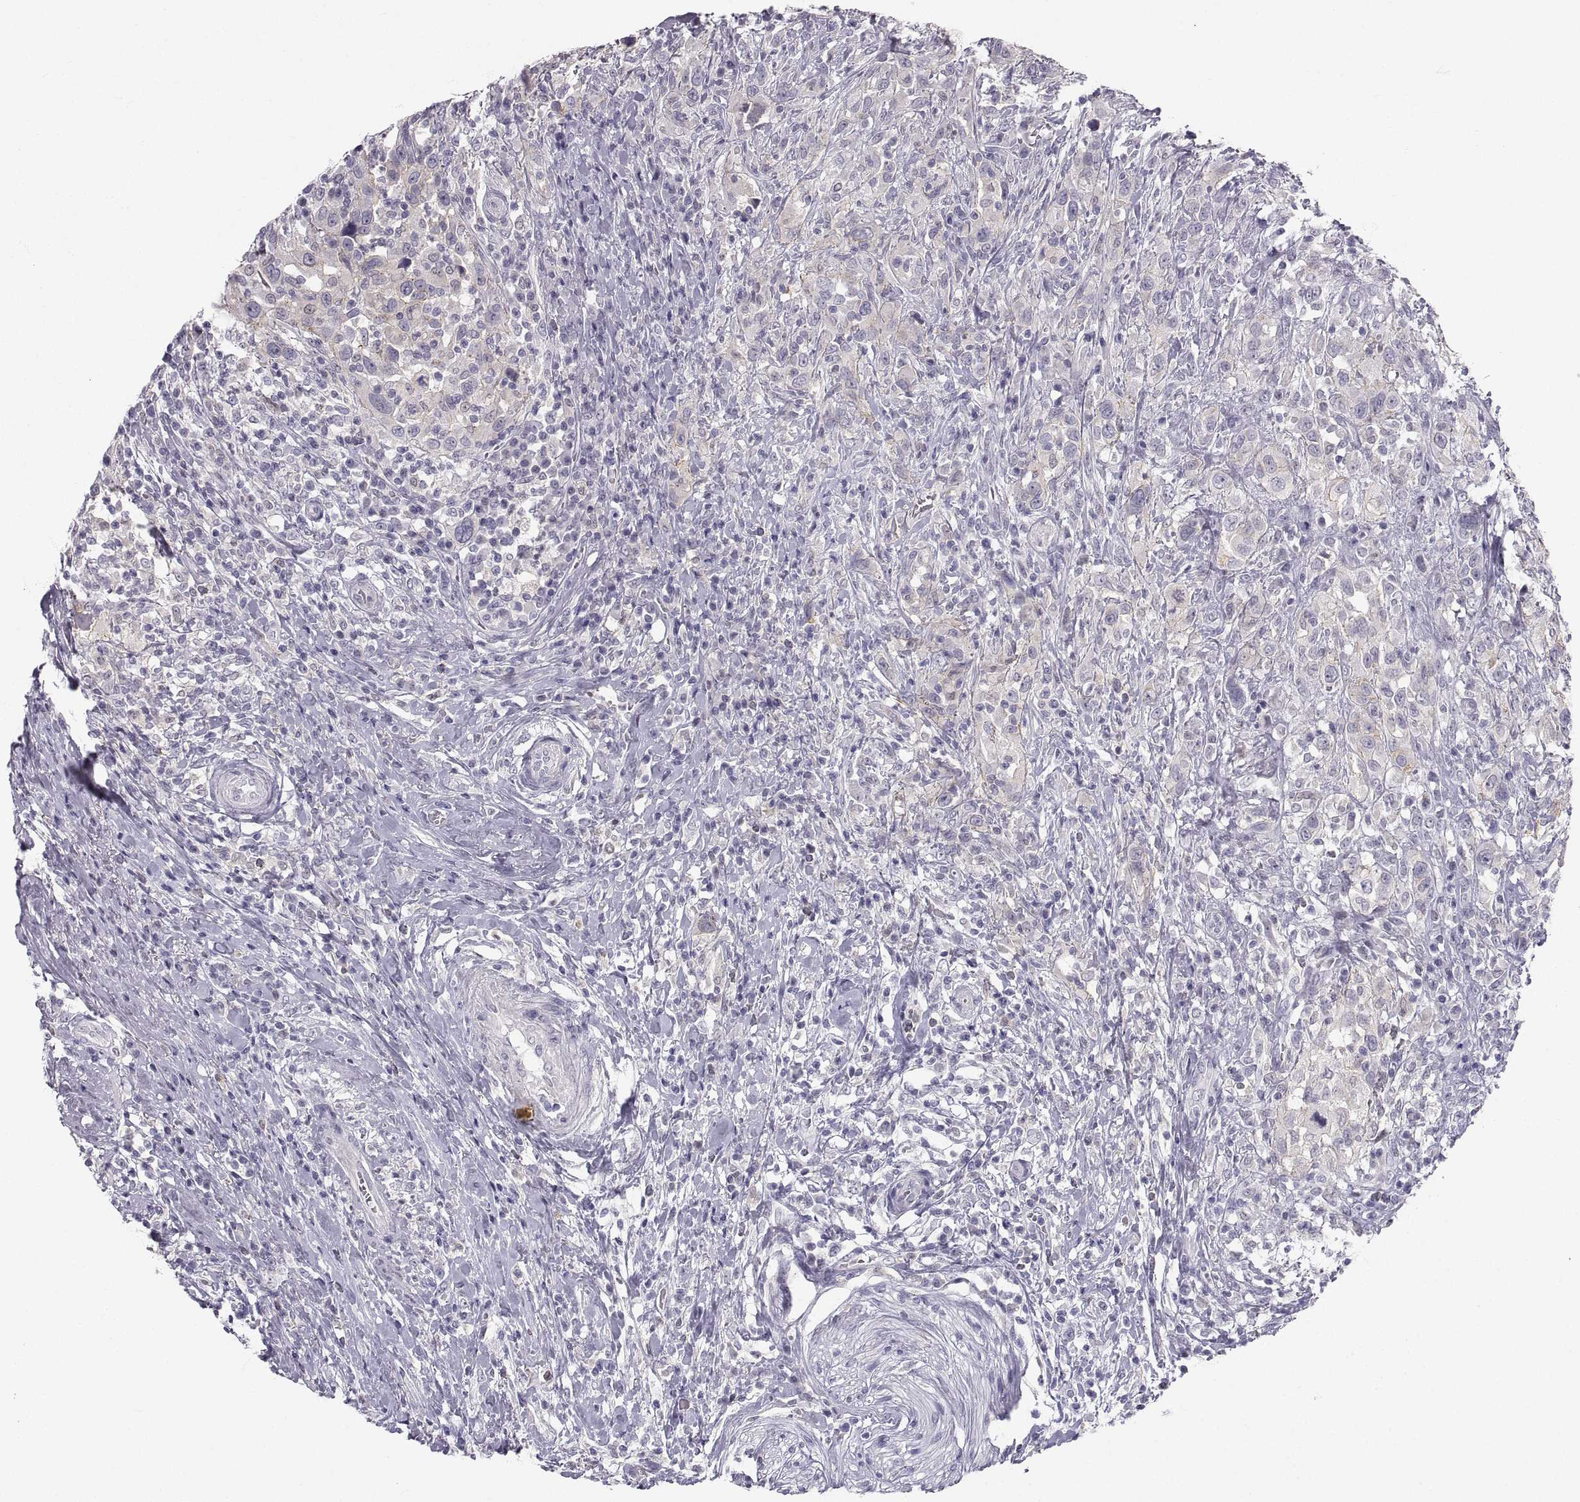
{"staining": {"intensity": "weak", "quantity": "<25%", "location": "cytoplasmic/membranous"}, "tissue": "urothelial cancer", "cell_type": "Tumor cells", "image_type": "cancer", "snomed": [{"axis": "morphology", "description": "Urothelial carcinoma, NOS"}, {"axis": "morphology", "description": "Urothelial carcinoma, High grade"}, {"axis": "topography", "description": "Urinary bladder"}], "caption": "This is an IHC image of urothelial carcinoma (high-grade). There is no staining in tumor cells.", "gene": "ZNF185", "patient": {"sex": "female", "age": 64}}